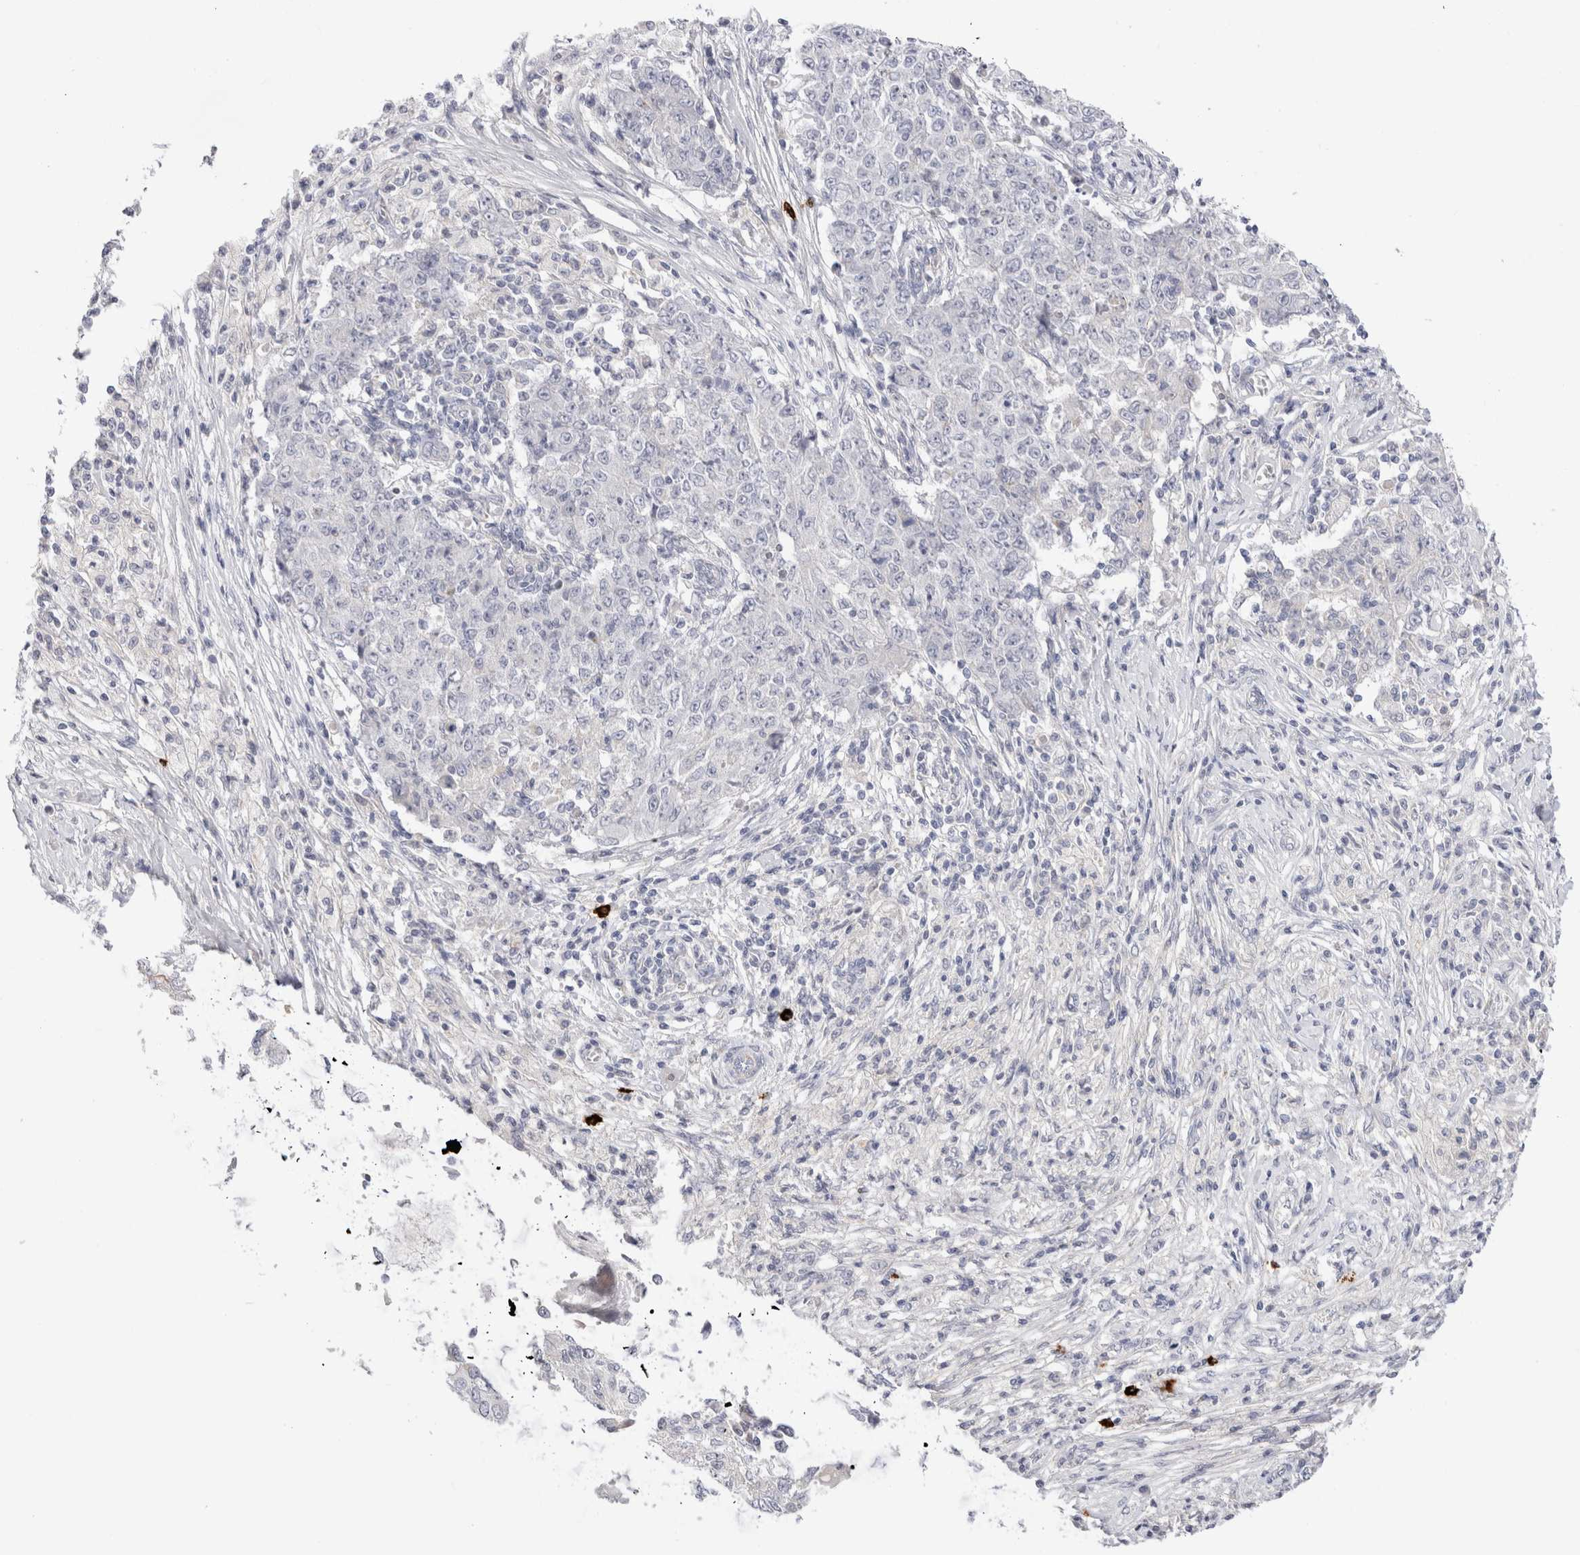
{"staining": {"intensity": "negative", "quantity": "none", "location": "none"}, "tissue": "ovarian cancer", "cell_type": "Tumor cells", "image_type": "cancer", "snomed": [{"axis": "morphology", "description": "Carcinoma, endometroid"}, {"axis": "topography", "description": "Ovary"}], "caption": "High power microscopy histopathology image of an immunohistochemistry (IHC) photomicrograph of ovarian cancer, revealing no significant staining in tumor cells.", "gene": "SPINK2", "patient": {"sex": "female", "age": 51}}